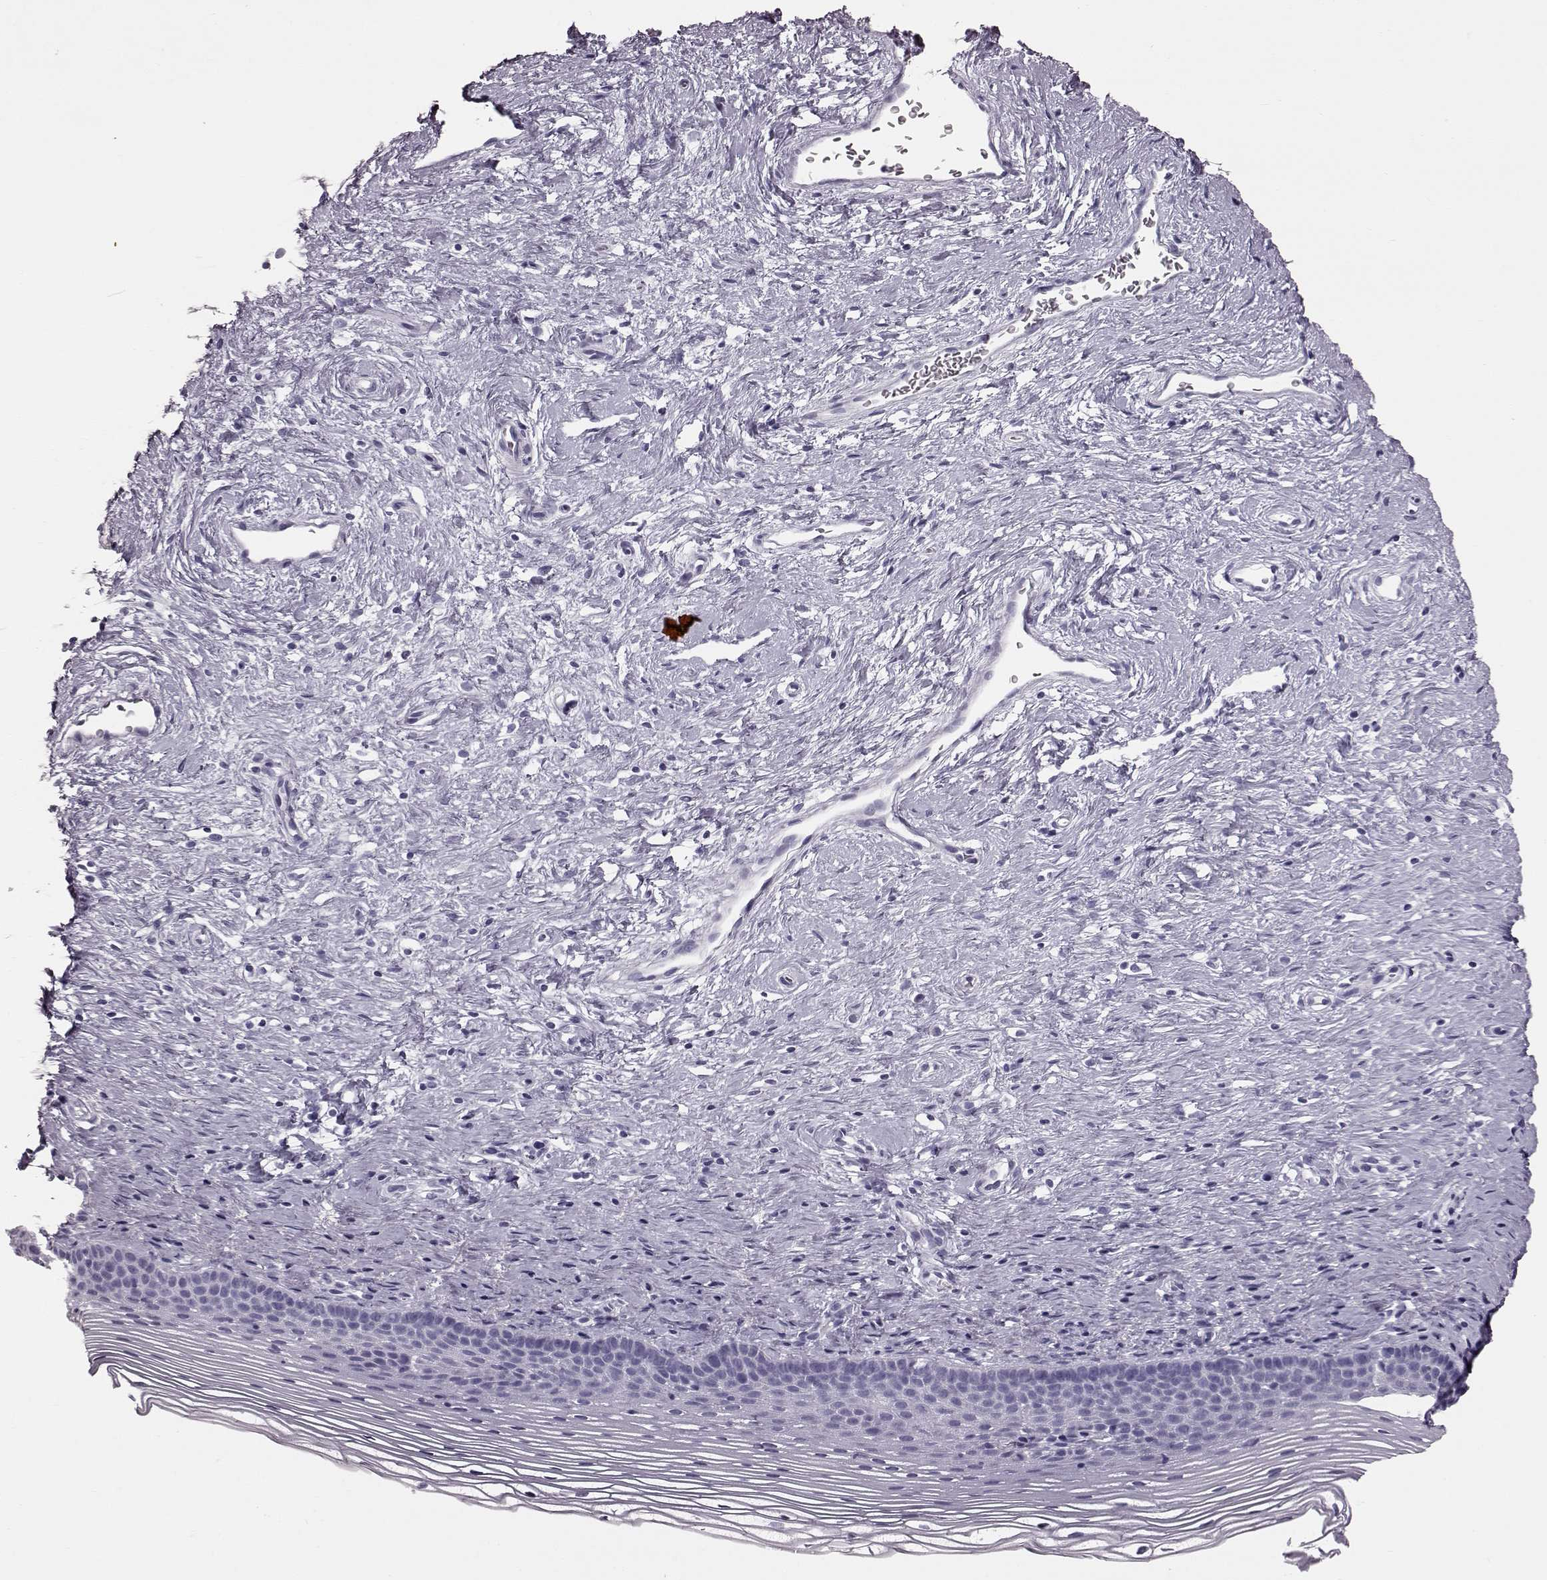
{"staining": {"intensity": "negative", "quantity": "none", "location": "none"}, "tissue": "cervix", "cell_type": "Glandular cells", "image_type": "normal", "snomed": [{"axis": "morphology", "description": "Normal tissue, NOS"}, {"axis": "topography", "description": "Cervix"}], "caption": "IHC photomicrograph of unremarkable cervix: human cervix stained with DAB (3,3'-diaminobenzidine) demonstrates no significant protein positivity in glandular cells.", "gene": "TCHHL1", "patient": {"sex": "female", "age": 39}}